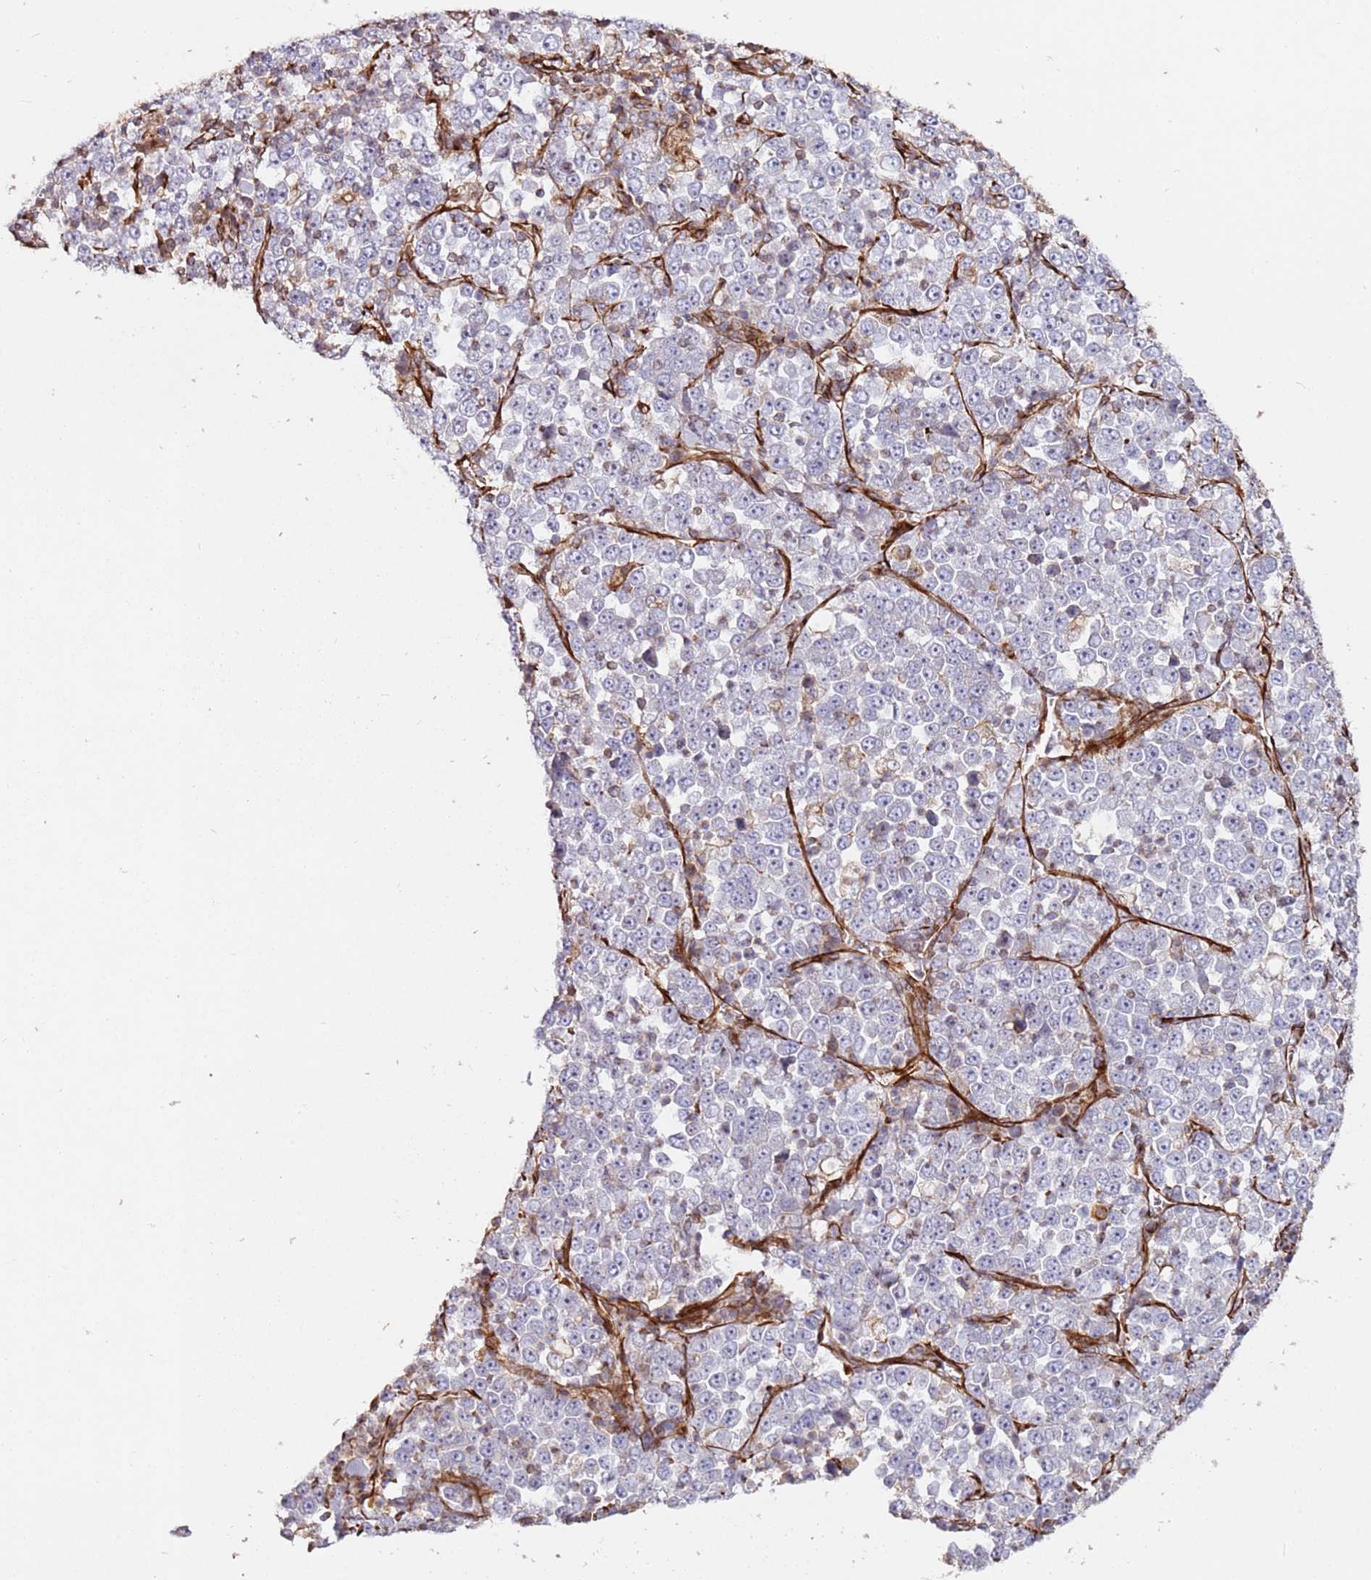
{"staining": {"intensity": "negative", "quantity": "none", "location": "none"}, "tissue": "stomach cancer", "cell_type": "Tumor cells", "image_type": "cancer", "snomed": [{"axis": "morphology", "description": "Normal tissue, NOS"}, {"axis": "morphology", "description": "Adenocarcinoma, NOS"}, {"axis": "topography", "description": "Stomach, upper"}, {"axis": "topography", "description": "Stomach"}], "caption": "Adenocarcinoma (stomach) stained for a protein using immunohistochemistry (IHC) displays no positivity tumor cells.", "gene": "MRGPRE", "patient": {"sex": "male", "age": 59}}